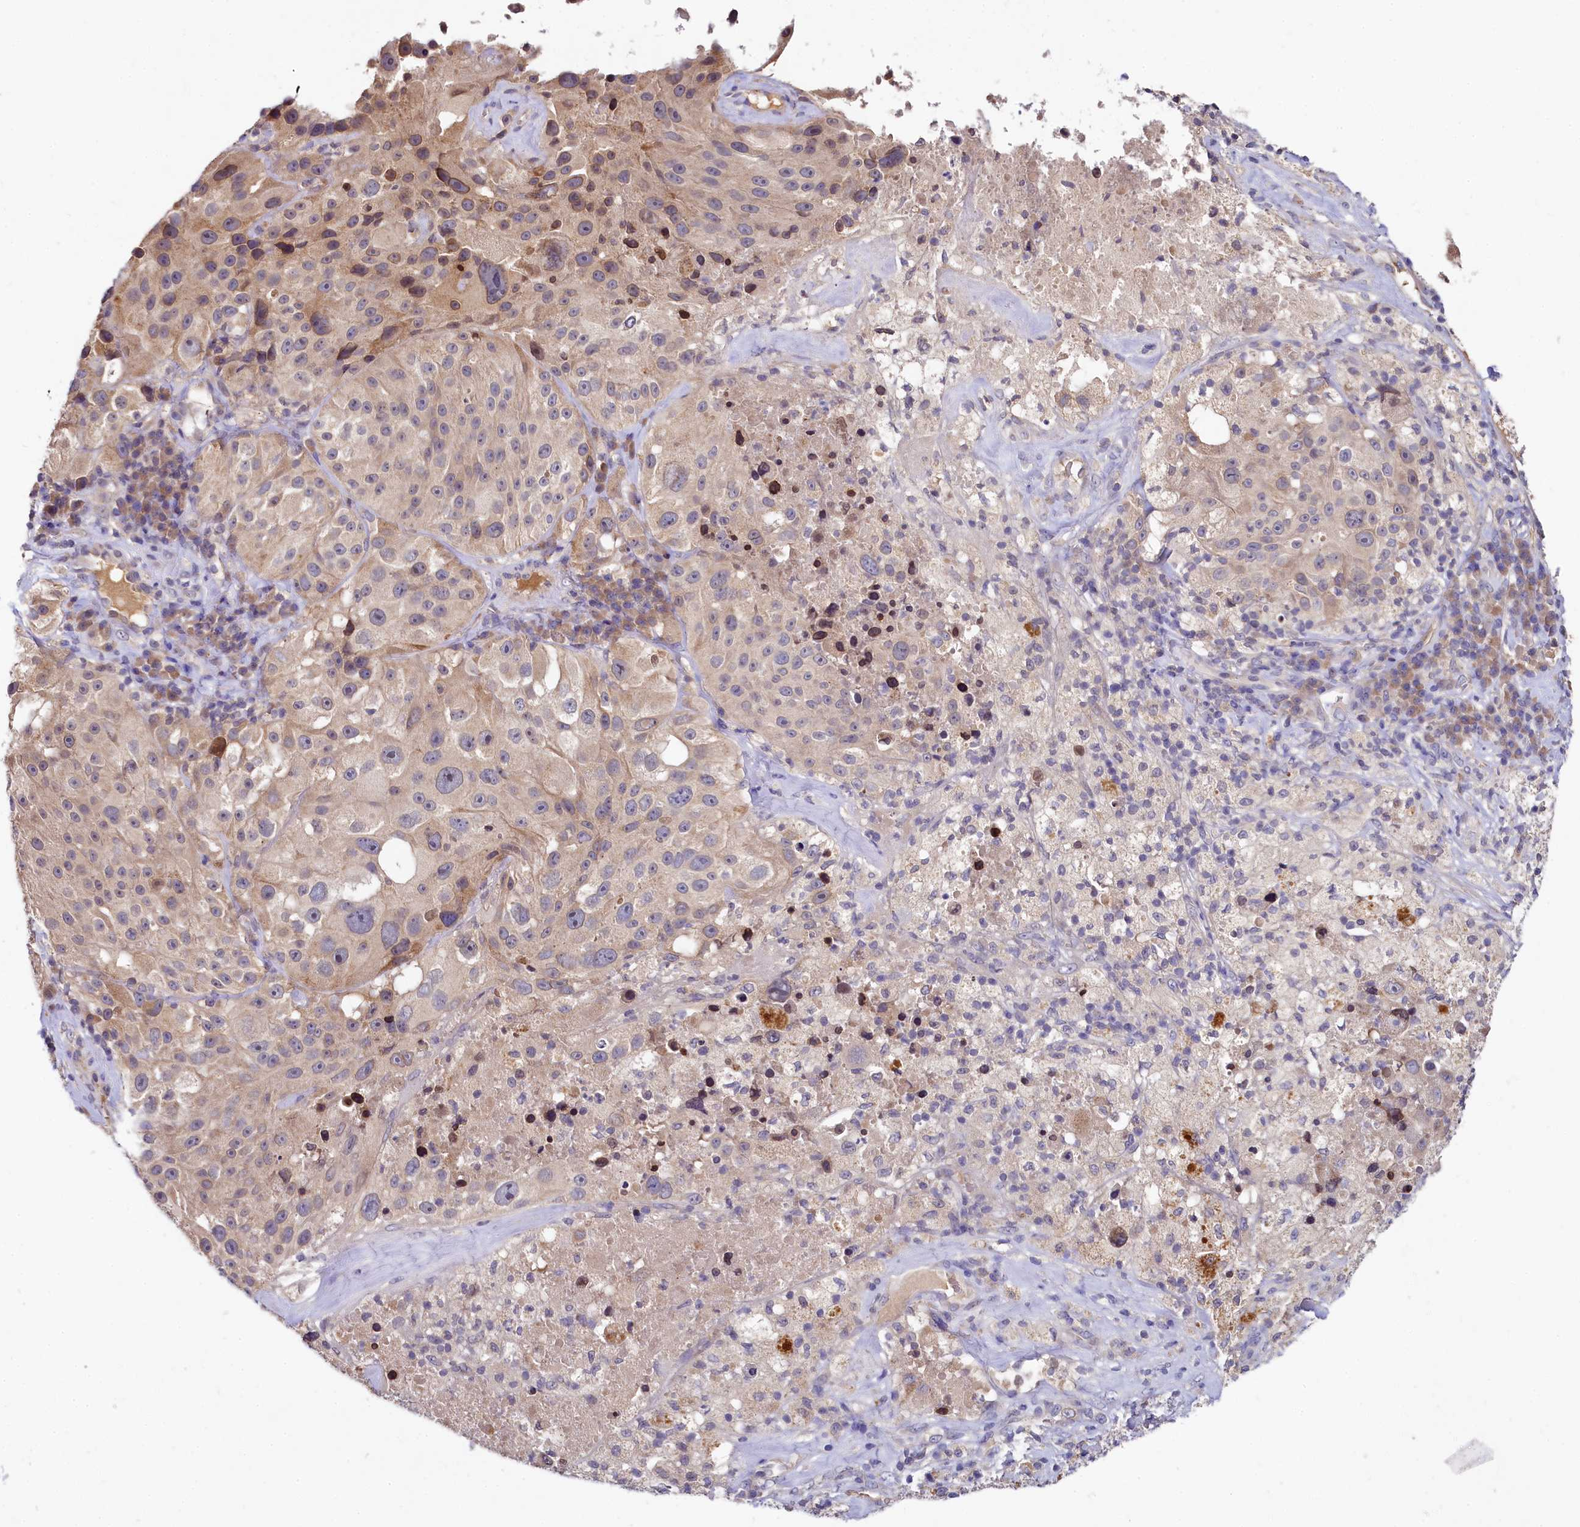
{"staining": {"intensity": "weak", "quantity": "<25%", "location": "cytoplasmic/membranous"}, "tissue": "melanoma", "cell_type": "Tumor cells", "image_type": "cancer", "snomed": [{"axis": "morphology", "description": "Malignant melanoma, Metastatic site"}, {"axis": "topography", "description": "Lymph node"}], "caption": "An IHC histopathology image of melanoma is shown. There is no staining in tumor cells of melanoma.", "gene": "SPINK9", "patient": {"sex": "male", "age": 62}}